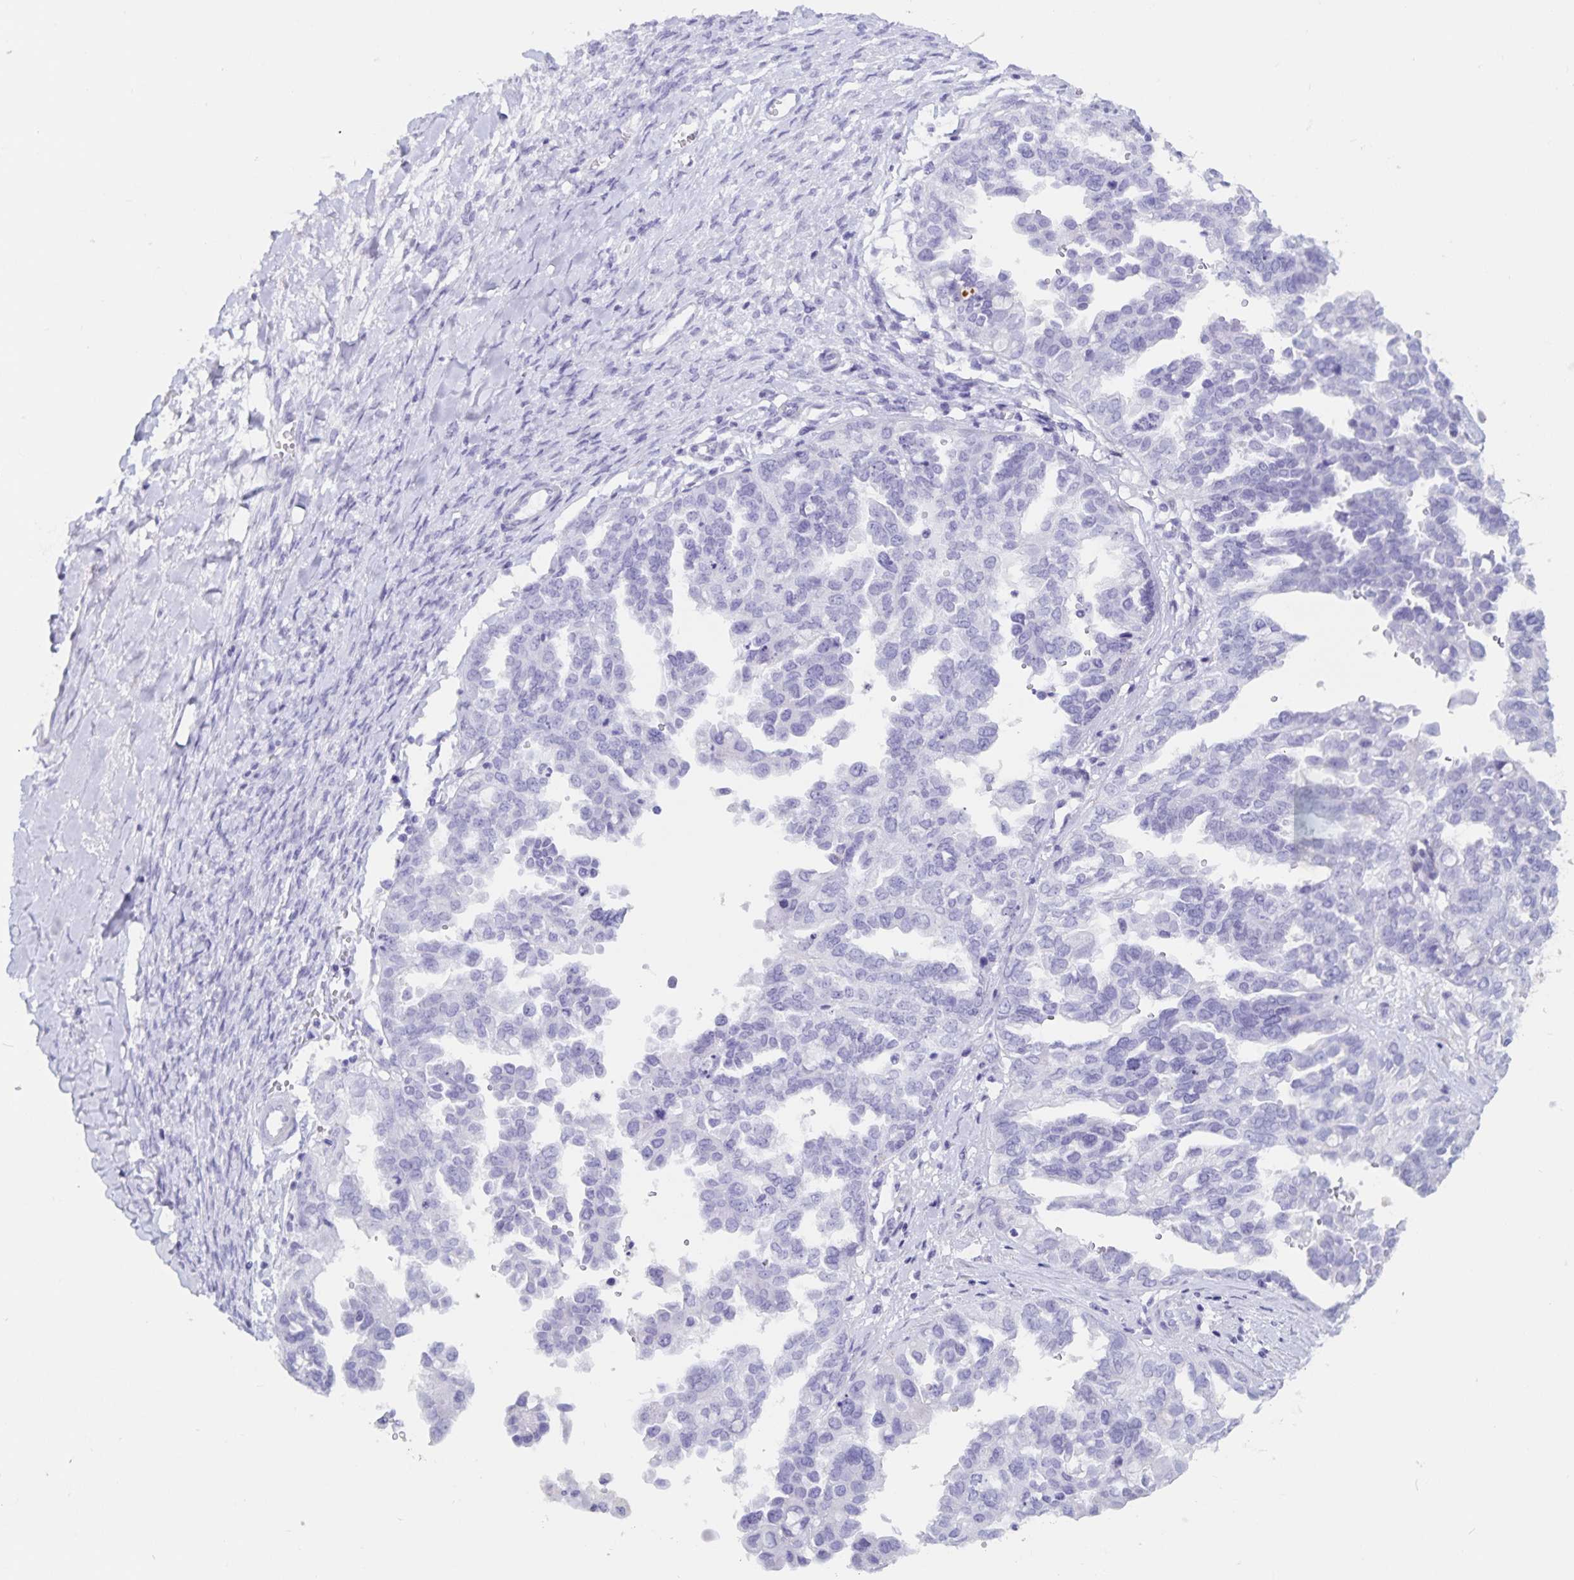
{"staining": {"intensity": "negative", "quantity": "none", "location": "none"}, "tissue": "ovarian cancer", "cell_type": "Tumor cells", "image_type": "cancer", "snomed": [{"axis": "morphology", "description": "Cystadenocarcinoma, serous, NOS"}, {"axis": "topography", "description": "Ovary"}], "caption": "Tumor cells are negative for brown protein staining in ovarian serous cystadenocarcinoma. (Brightfield microscopy of DAB IHC at high magnification).", "gene": "GPR137", "patient": {"sex": "female", "age": 53}}